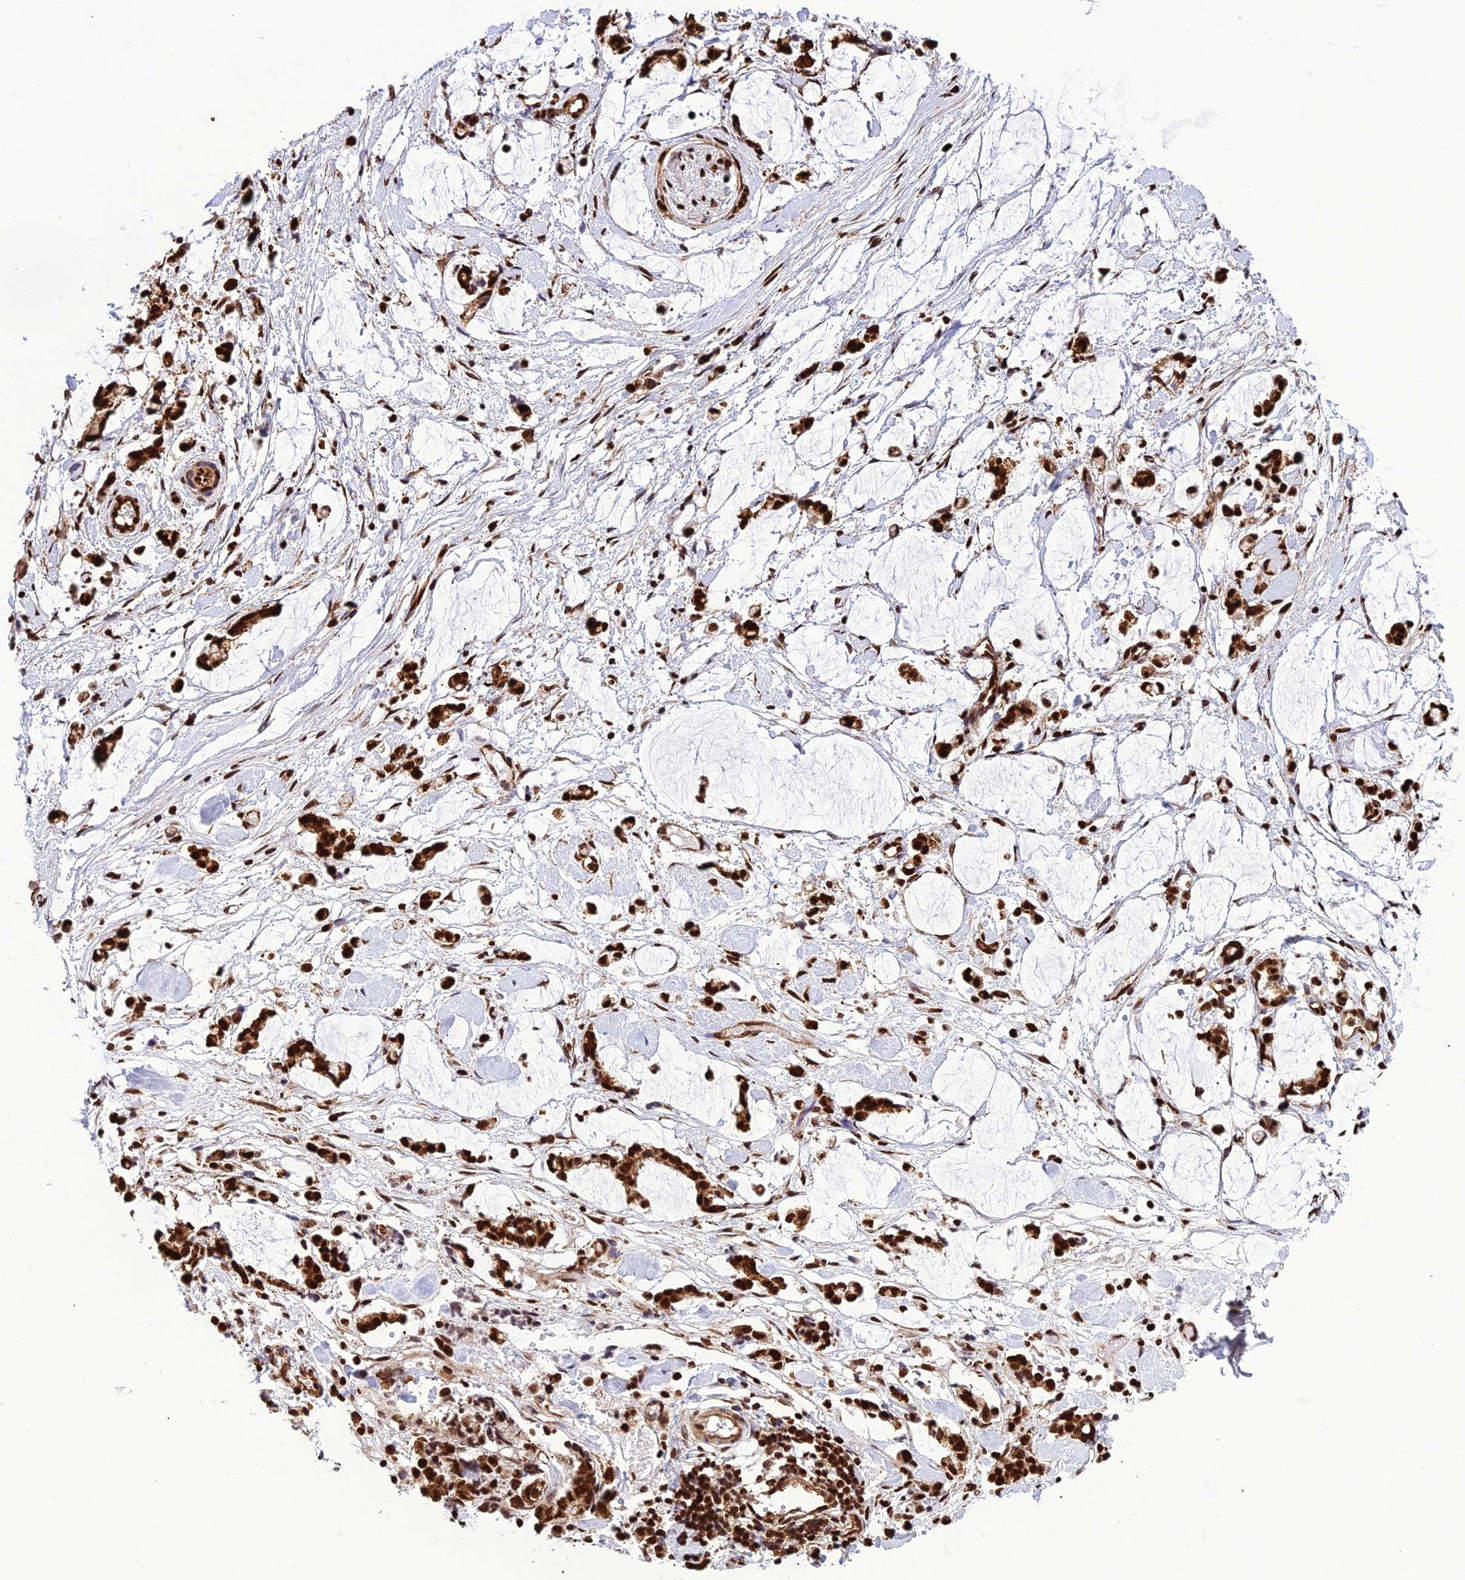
{"staining": {"intensity": "strong", "quantity": ">75%", "location": "nuclear"}, "tissue": "adipose tissue", "cell_type": "Adipocytes", "image_type": "normal", "snomed": [{"axis": "morphology", "description": "Normal tissue, NOS"}, {"axis": "morphology", "description": "Adenocarcinoma, NOS"}, {"axis": "topography", "description": "Smooth muscle"}, {"axis": "topography", "description": "Colon"}], "caption": "Adipose tissue stained for a protein exhibits strong nuclear positivity in adipocytes. (Stains: DAB in brown, nuclei in blue, Microscopy: brightfield microscopy at high magnification).", "gene": "INO80E", "patient": {"sex": "male", "age": 14}}